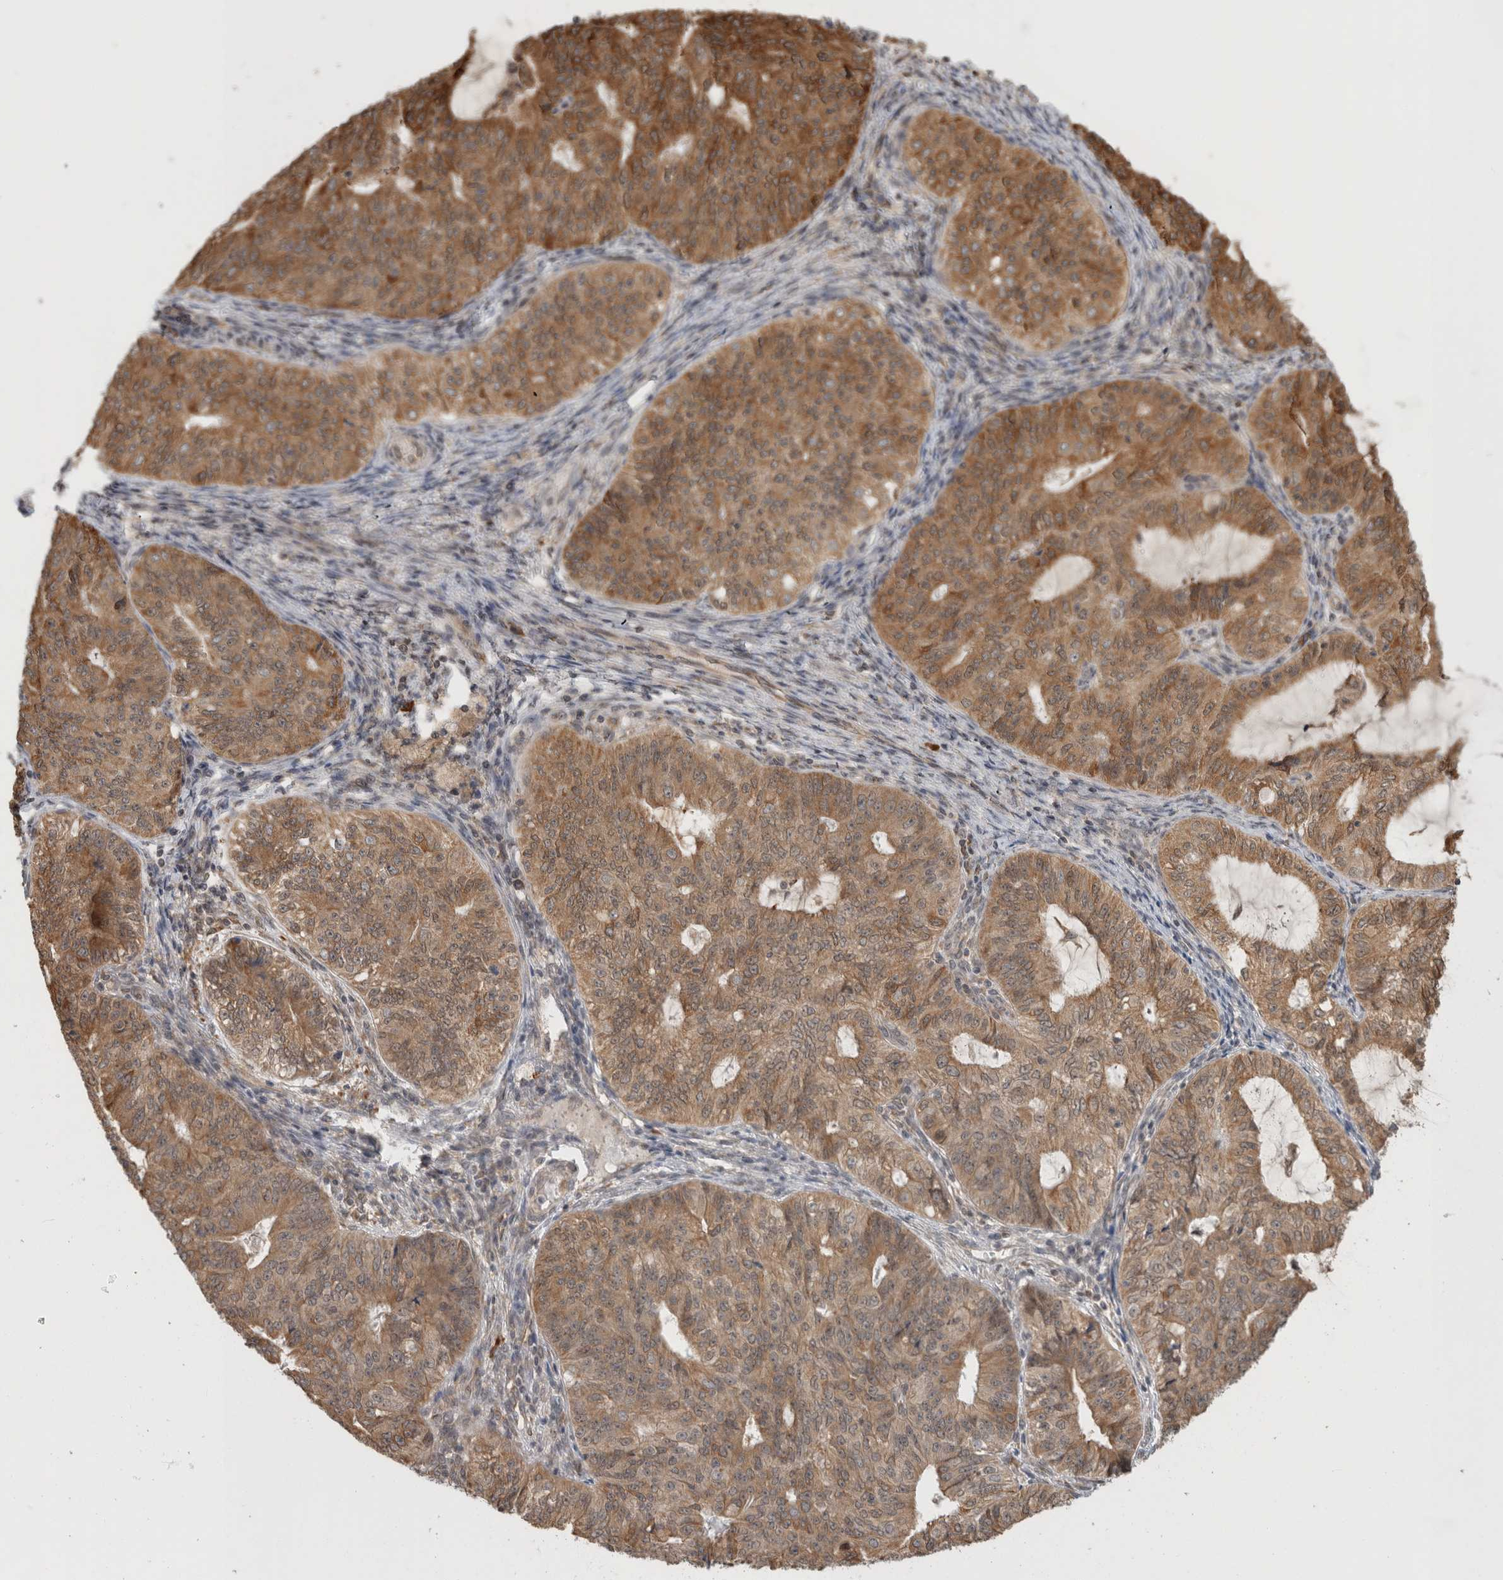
{"staining": {"intensity": "moderate", "quantity": ">75%", "location": "cytoplasmic/membranous"}, "tissue": "endometrial cancer", "cell_type": "Tumor cells", "image_type": "cancer", "snomed": [{"axis": "morphology", "description": "Adenocarcinoma, NOS"}, {"axis": "topography", "description": "Endometrium"}], "caption": "A brown stain labels moderate cytoplasmic/membranous staining of a protein in endometrial cancer tumor cells.", "gene": "MS4A7", "patient": {"sex": "female", "age": 32}}